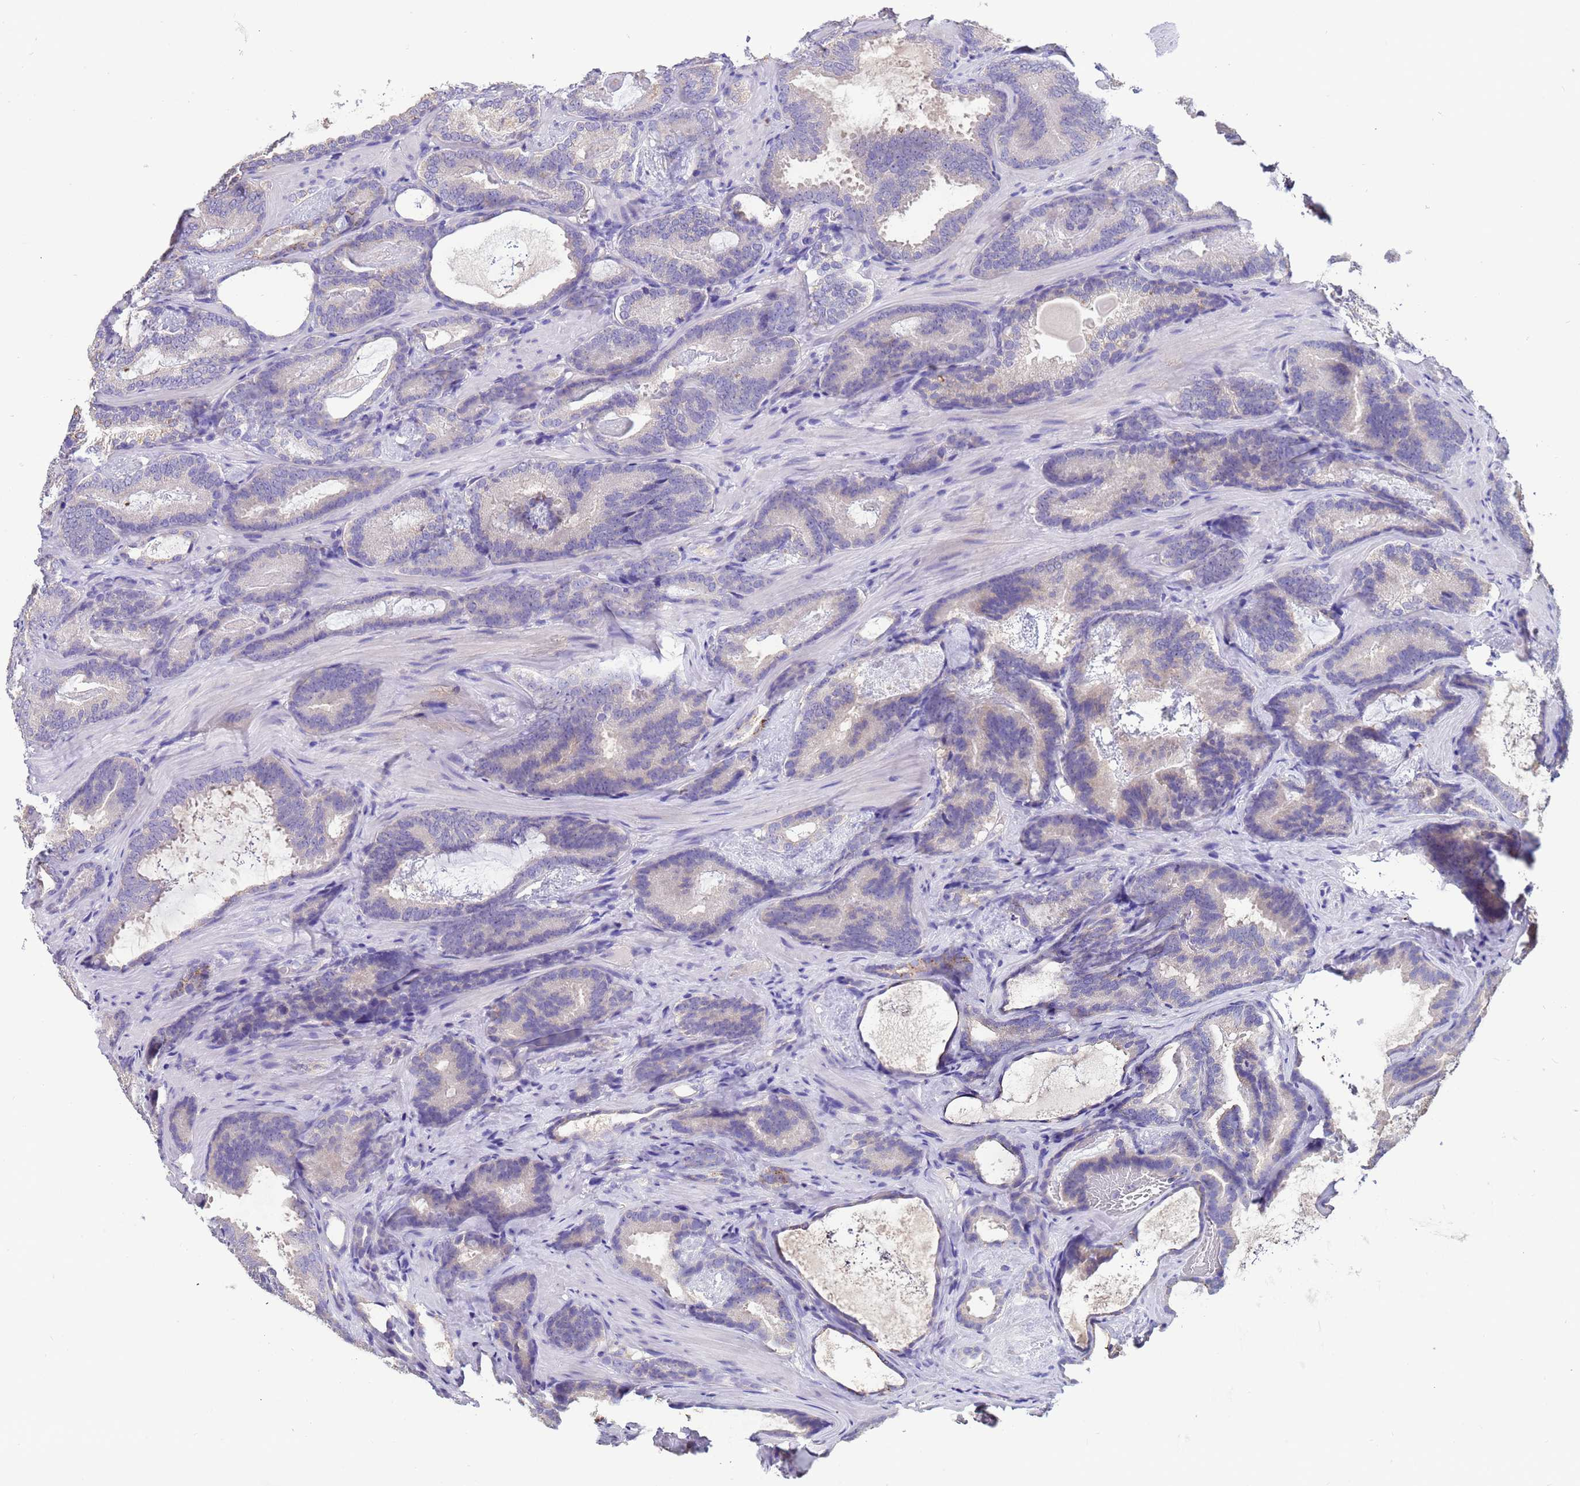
{"staining": {"intensity": "negative", "quantity": "none", "location": "none"}, "tissue": "prostate cancer", "cell_type": "Tumor cells", "image_type": "cancer", "snomed": [{"axis": "morphology", "description": "Adenocarcinoma, Low grade"}, {"axis": "topography", "description": "Prostate"}], "caption": "A photomicrograph of human prostate low-grade adenocarcinoma is negative for staining in tumor cells. The staining is performed using DAB brown chromogen with nuclei counter-stained in using hematoxylin.", "gene": "SLC24A3", "patient": {"sex": "male", "age": 60}}